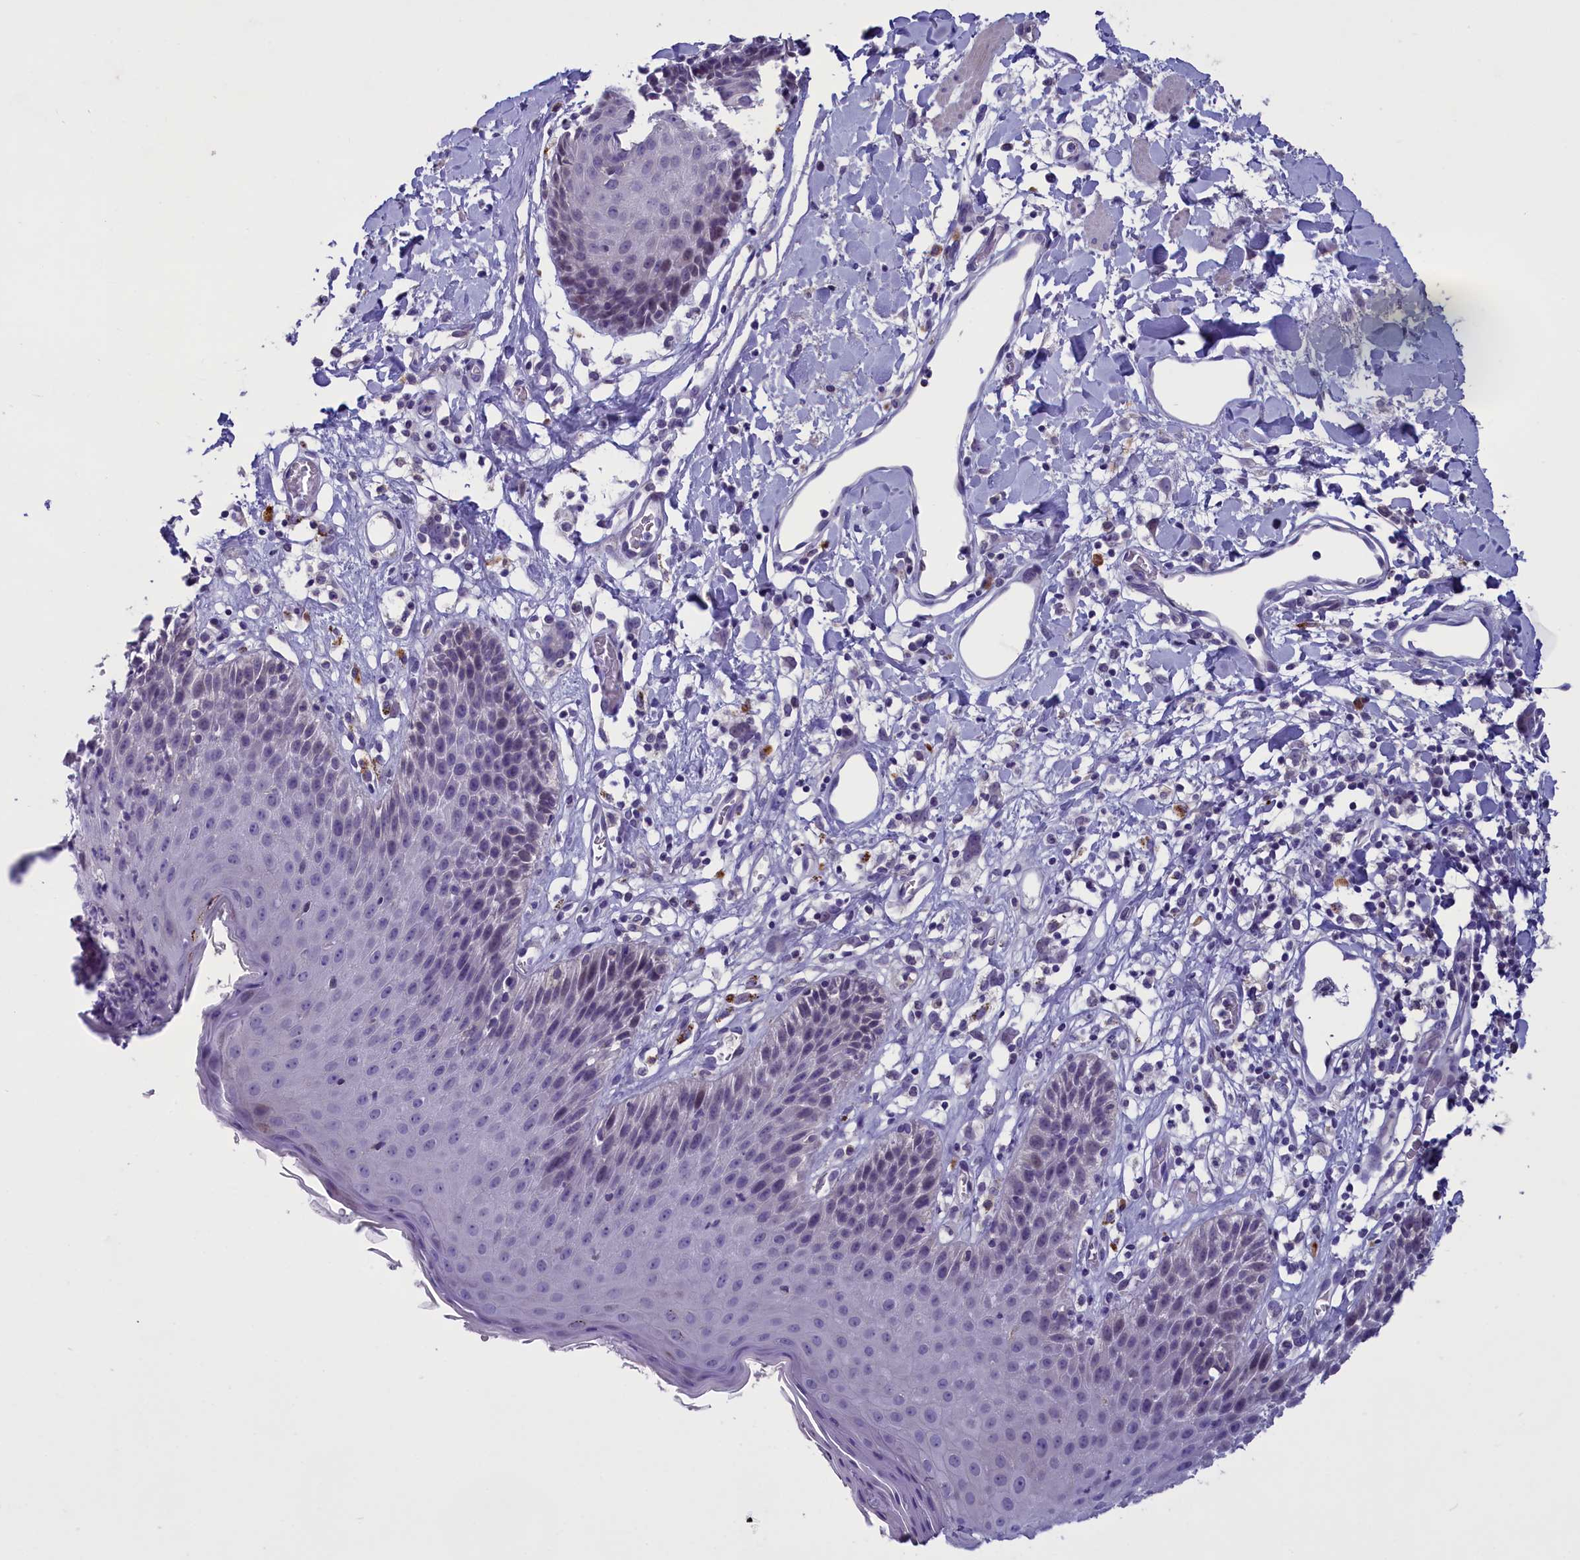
{"staining": {"intensity": "strong", "quantity": "<25%", "location": "cytoplasmic/membranous"}, "tissue": "skin", "cell_type": "Epidermal cells", "image_type": "normal", "snomed": [{"axis": "morphology", "description": "Normal tissue, NOS"}, {"axis": "topography", "description": "Vulva"}], "caption": "Protein expression analysis of unremarkable skin reveals strong cytoplasmic/membranous staining in approximately <25% of epidermal cells. (IHC, brightfield microscopy, high magnification).", "gene": "ENPP6", "patient": {"sex": "female", "age": 68}}